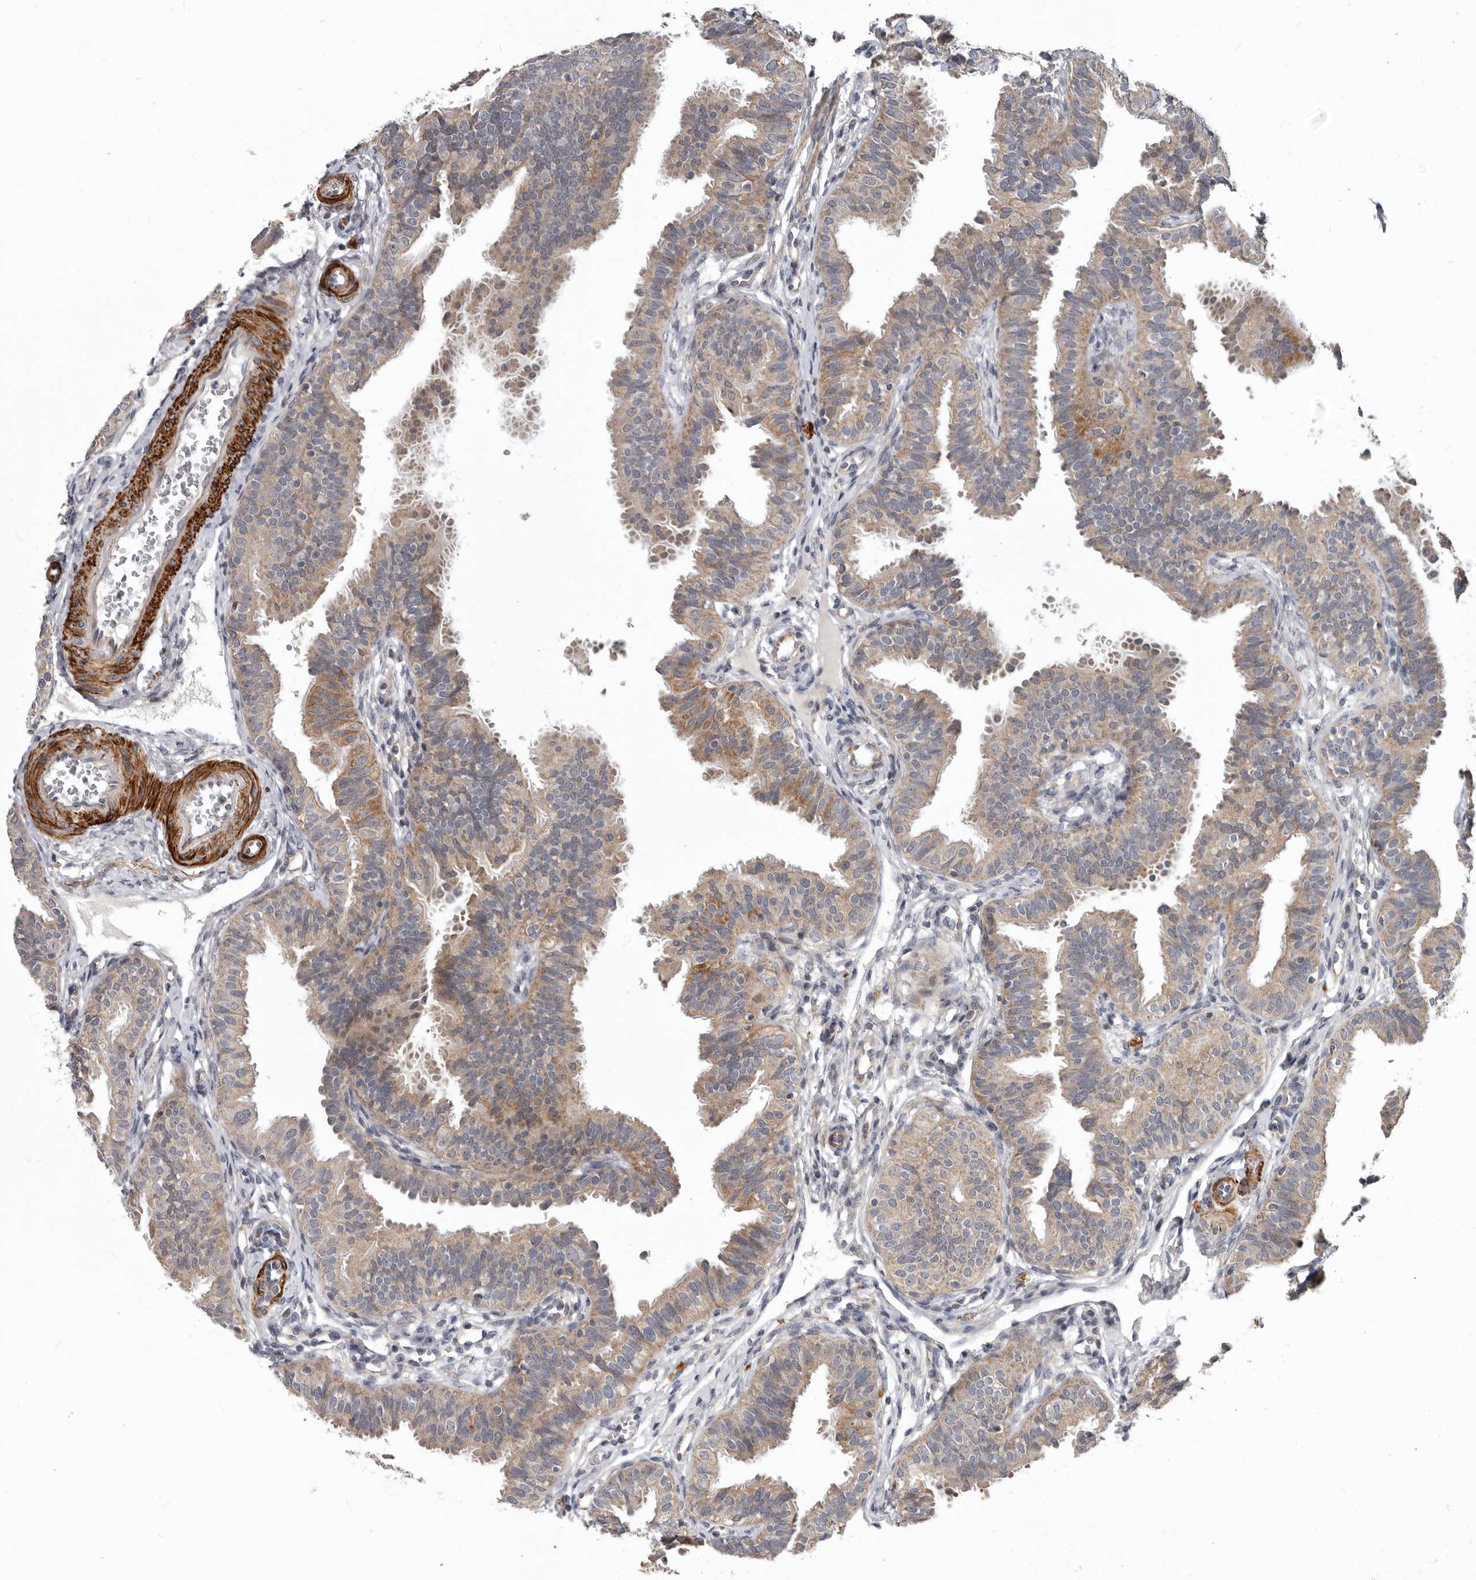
{"staining": {"intensity": "moderate", "quantity": "25%-75%", "location": "cytoplasmic/membranous"}, "tissue": "fallopian tube", "cell_type": "Glandular cells", "image_type": "normal", "snomed": [{"axis": "morphology", "description": "Normal tissue, NOS"}, {"axis": "topography", "description": "Fallopian tube"}], "caption": "About 25%-75% of glandular cells in benign human fallopian tube exhibit moderate cytoplasmic/membranous protein expression as visualized by brown immunohistochemical staining.", "gene": "FGFR4", "patient": {"sex": "female", "age": 35}}